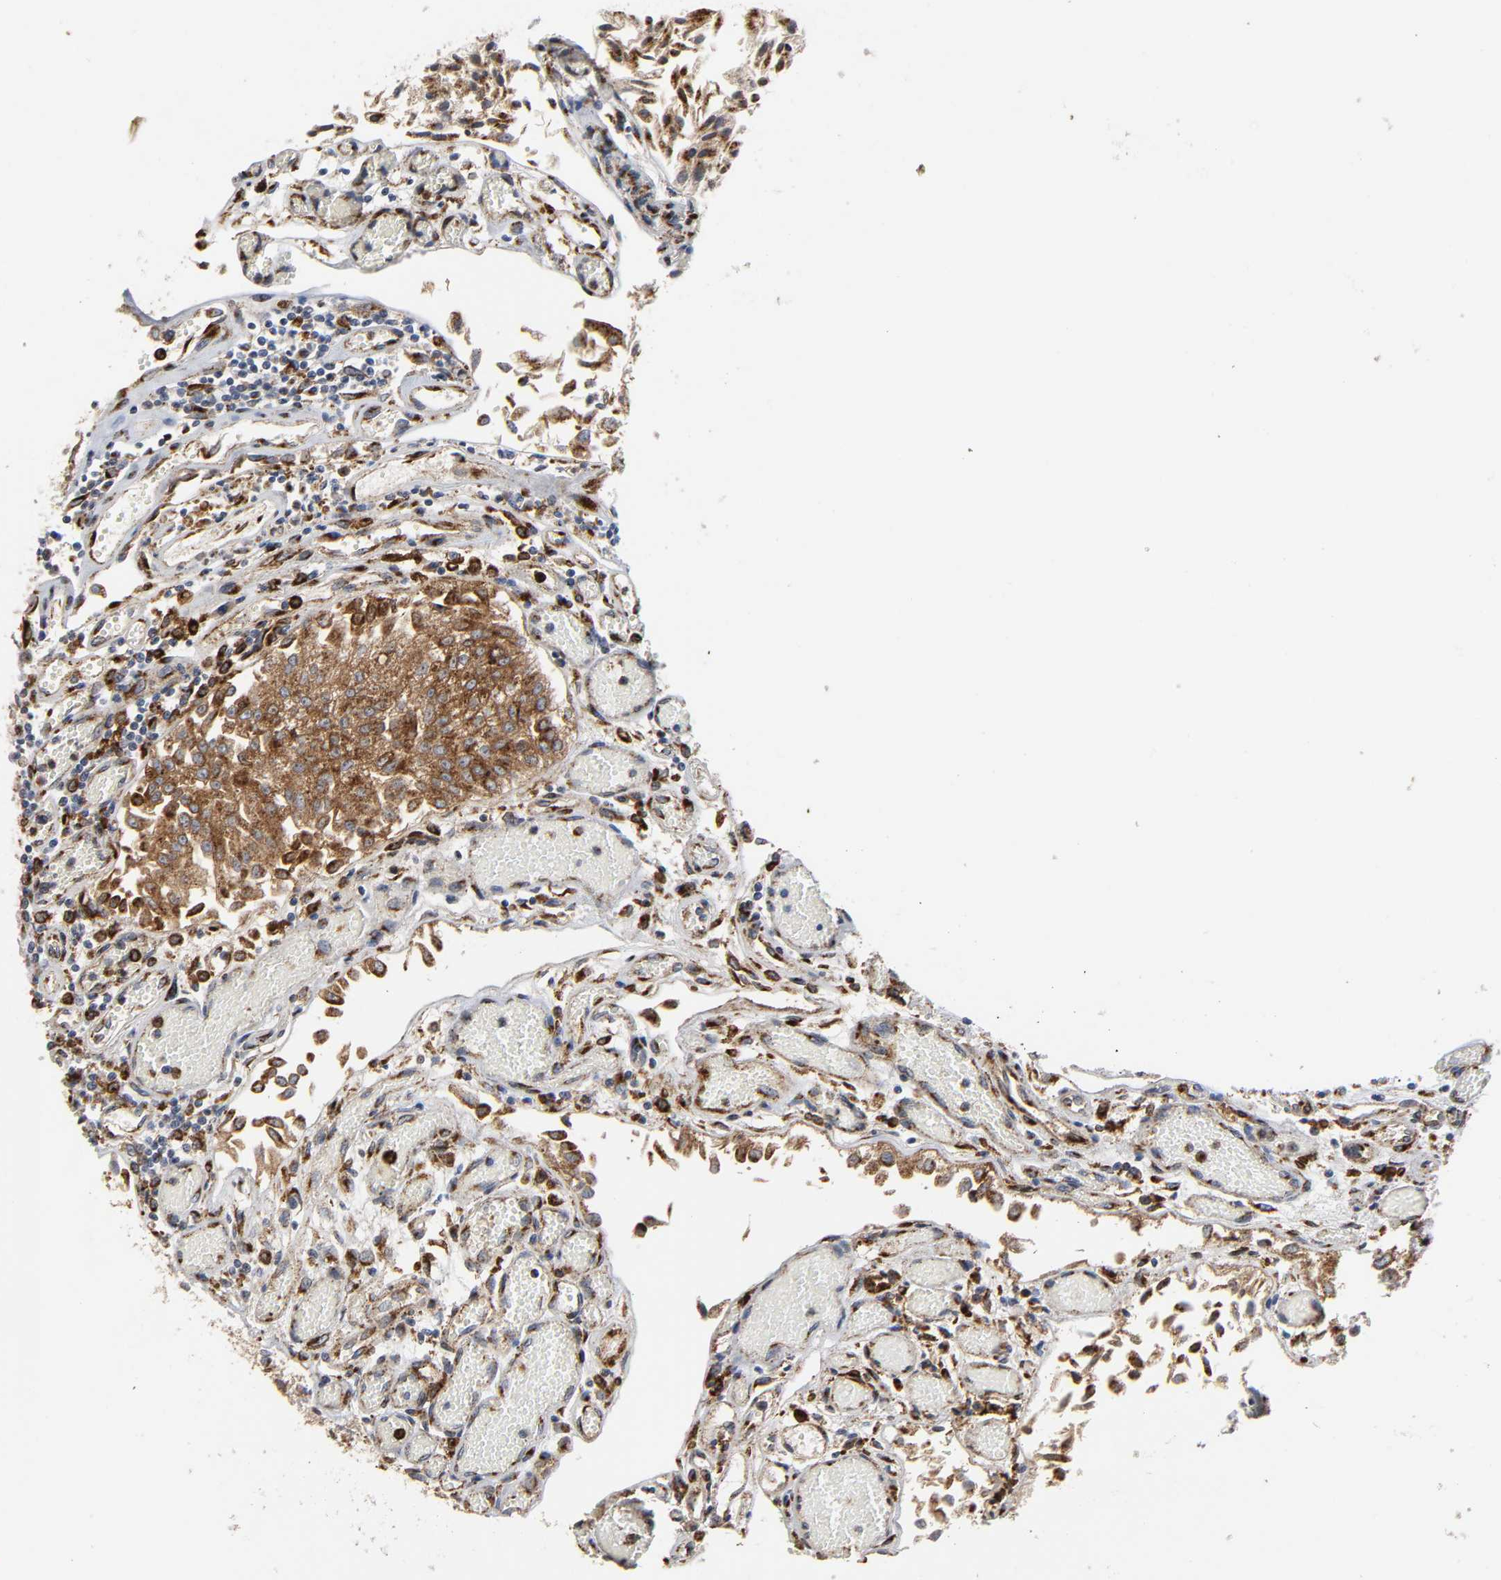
{"staining": {"intensity": "moderate", "quantity": ">75%", "location": "cytoplasmic/membranous"}, "tissue": "urothelial cancer", "cell_type": "Tumor cells", "image_type": "cancer", "snomed": [{"axis": "morphology", "description": "Urothelial carcinoma, Low grade"}, {"axis": "topography", "description": "Urinary bladder"}], "caption": "A brown stain shows moderate cytoplasmic/membranous staining of a protein in urothelial cancer tumor cells.", "gene": "PSAP", "patient": {"sex": "male", "age": 86}}